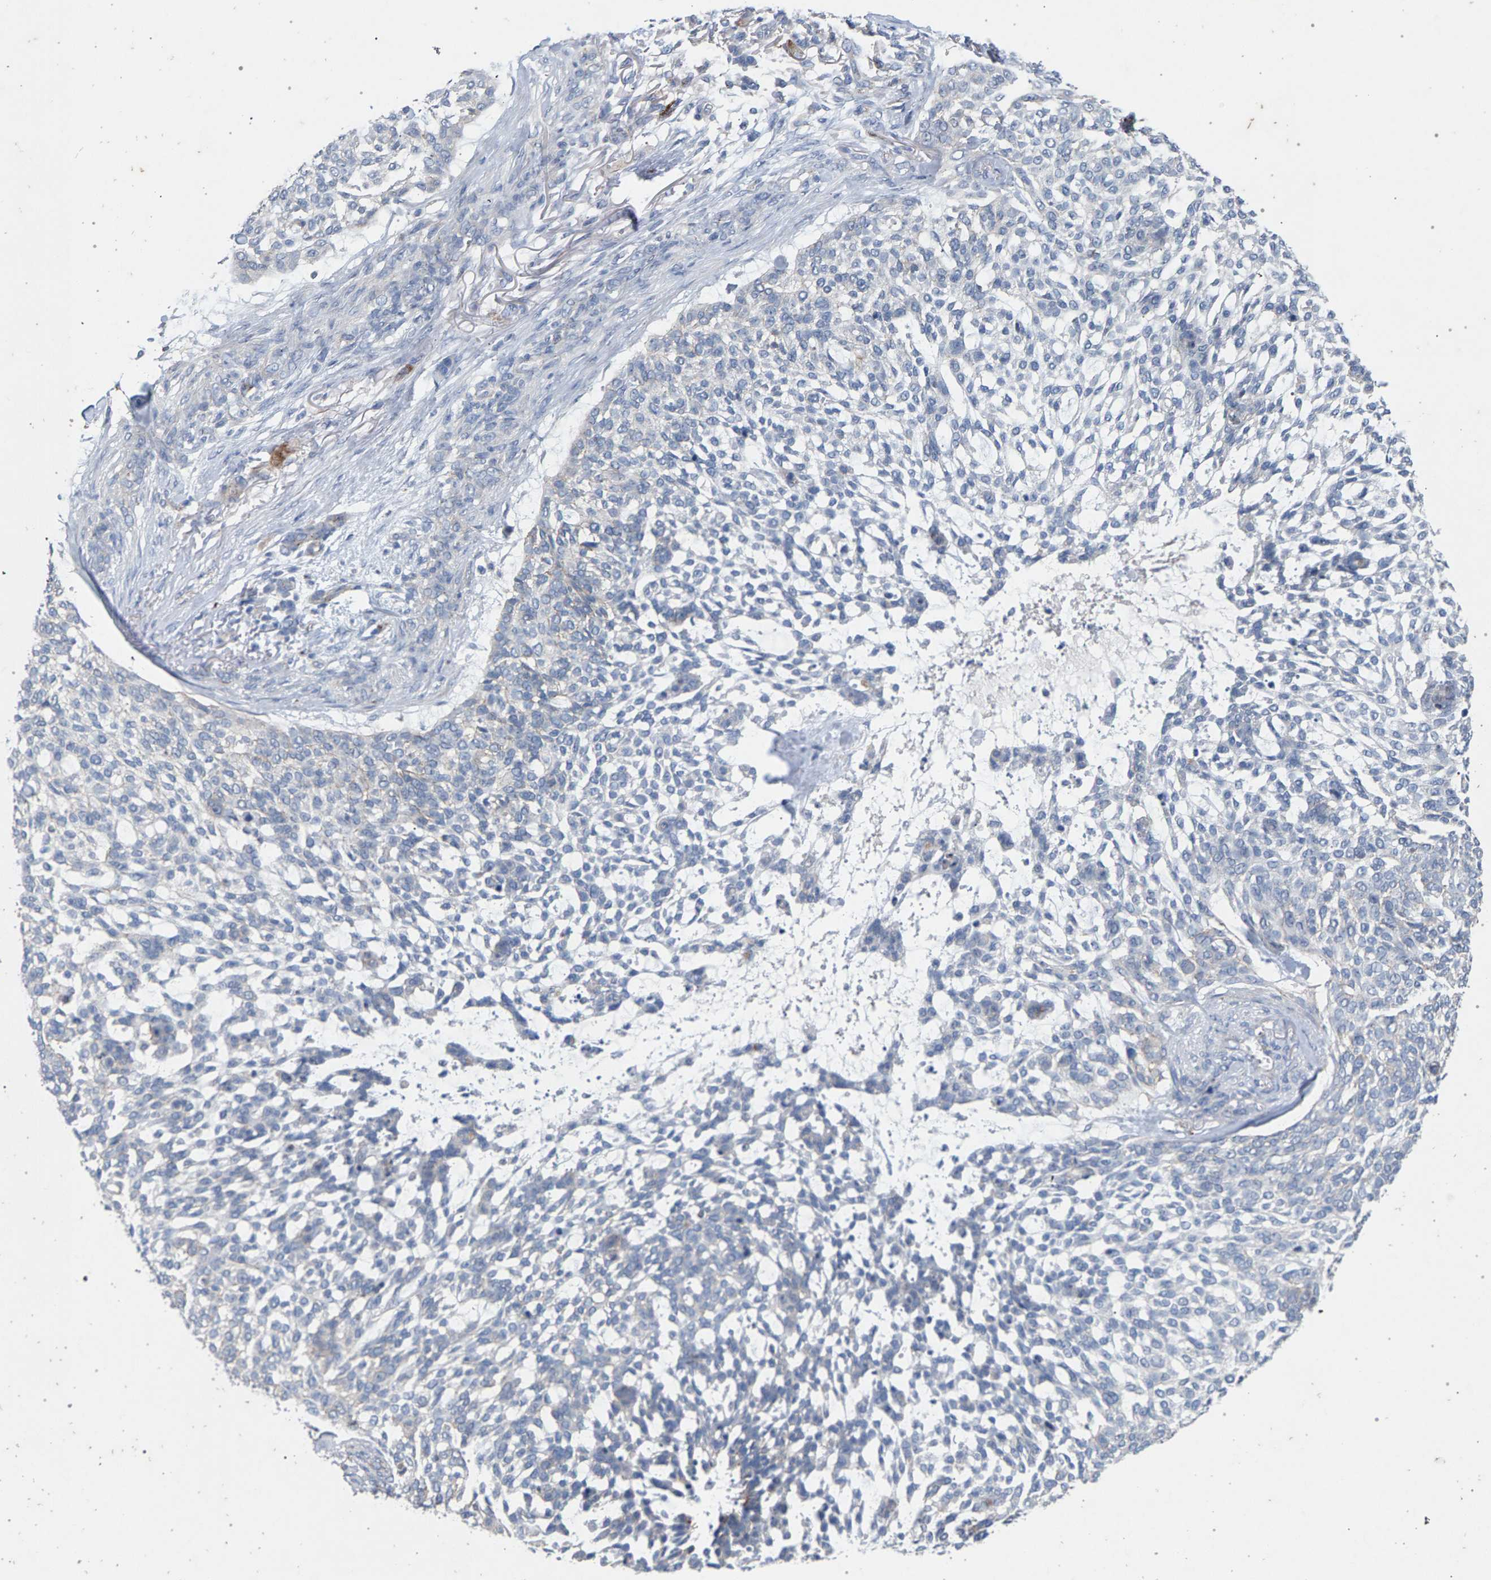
{"staining": {"intensity": "negative", "quantity": "none", "location": "none"}, "tissue": "skin cancer", "cell_type": "Tumor cells", "image_type": "cancer", "snomed": [{"axis": "morphology", "description": "Basal cell carcinoma"}, {"axis": "topography", "description": "Skin"}], "caption": "A histopathology image of human skin cancer (basal cell carcinoma) is negative for staining in tumor cells. (DAB immunohistochemistry (IHC) with hematoxylin counter stain).", "gene": "MAMDC2", "patient": {"sex": "female", "age": 64}}